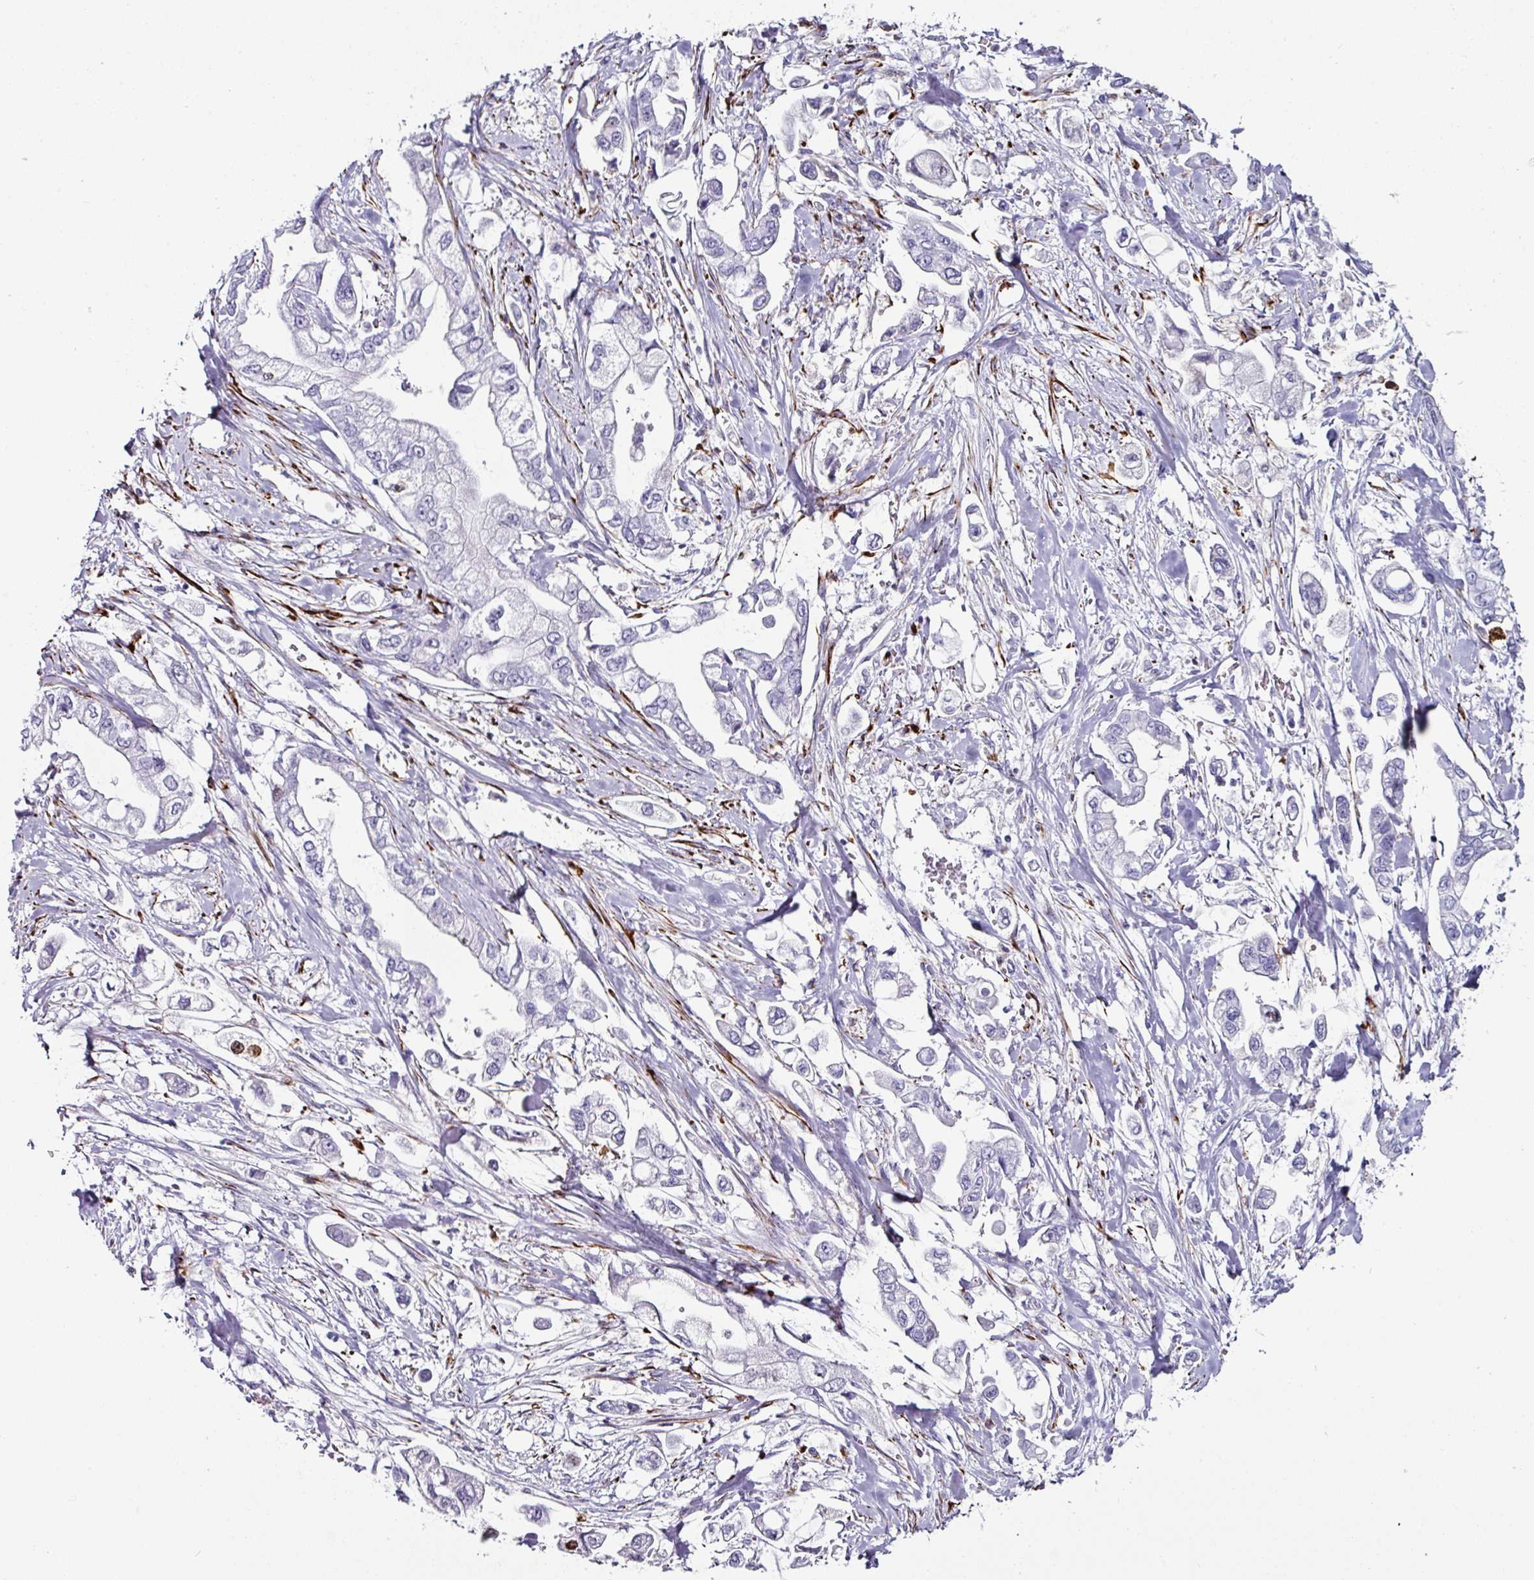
{"staining": {"intensity": "negative", "quantity": "none", "location": "none"}, "tissue": "stomach cancer", "cell_type": "Tumor cells", "image_type": "cancer", "snomed": [{"axis": "morphology", "description": "Adenocarcinoma, NOS"}, {"axis": "topography", "description": "Stomach"}], "caption": "This is a micrograph of immunohistochemistry staining of adenocarcinoma (stomach), which shows no staining in tumor cells.", "gene": "TMPRSS9", "patient": {"sex": "male", "age": 62}}